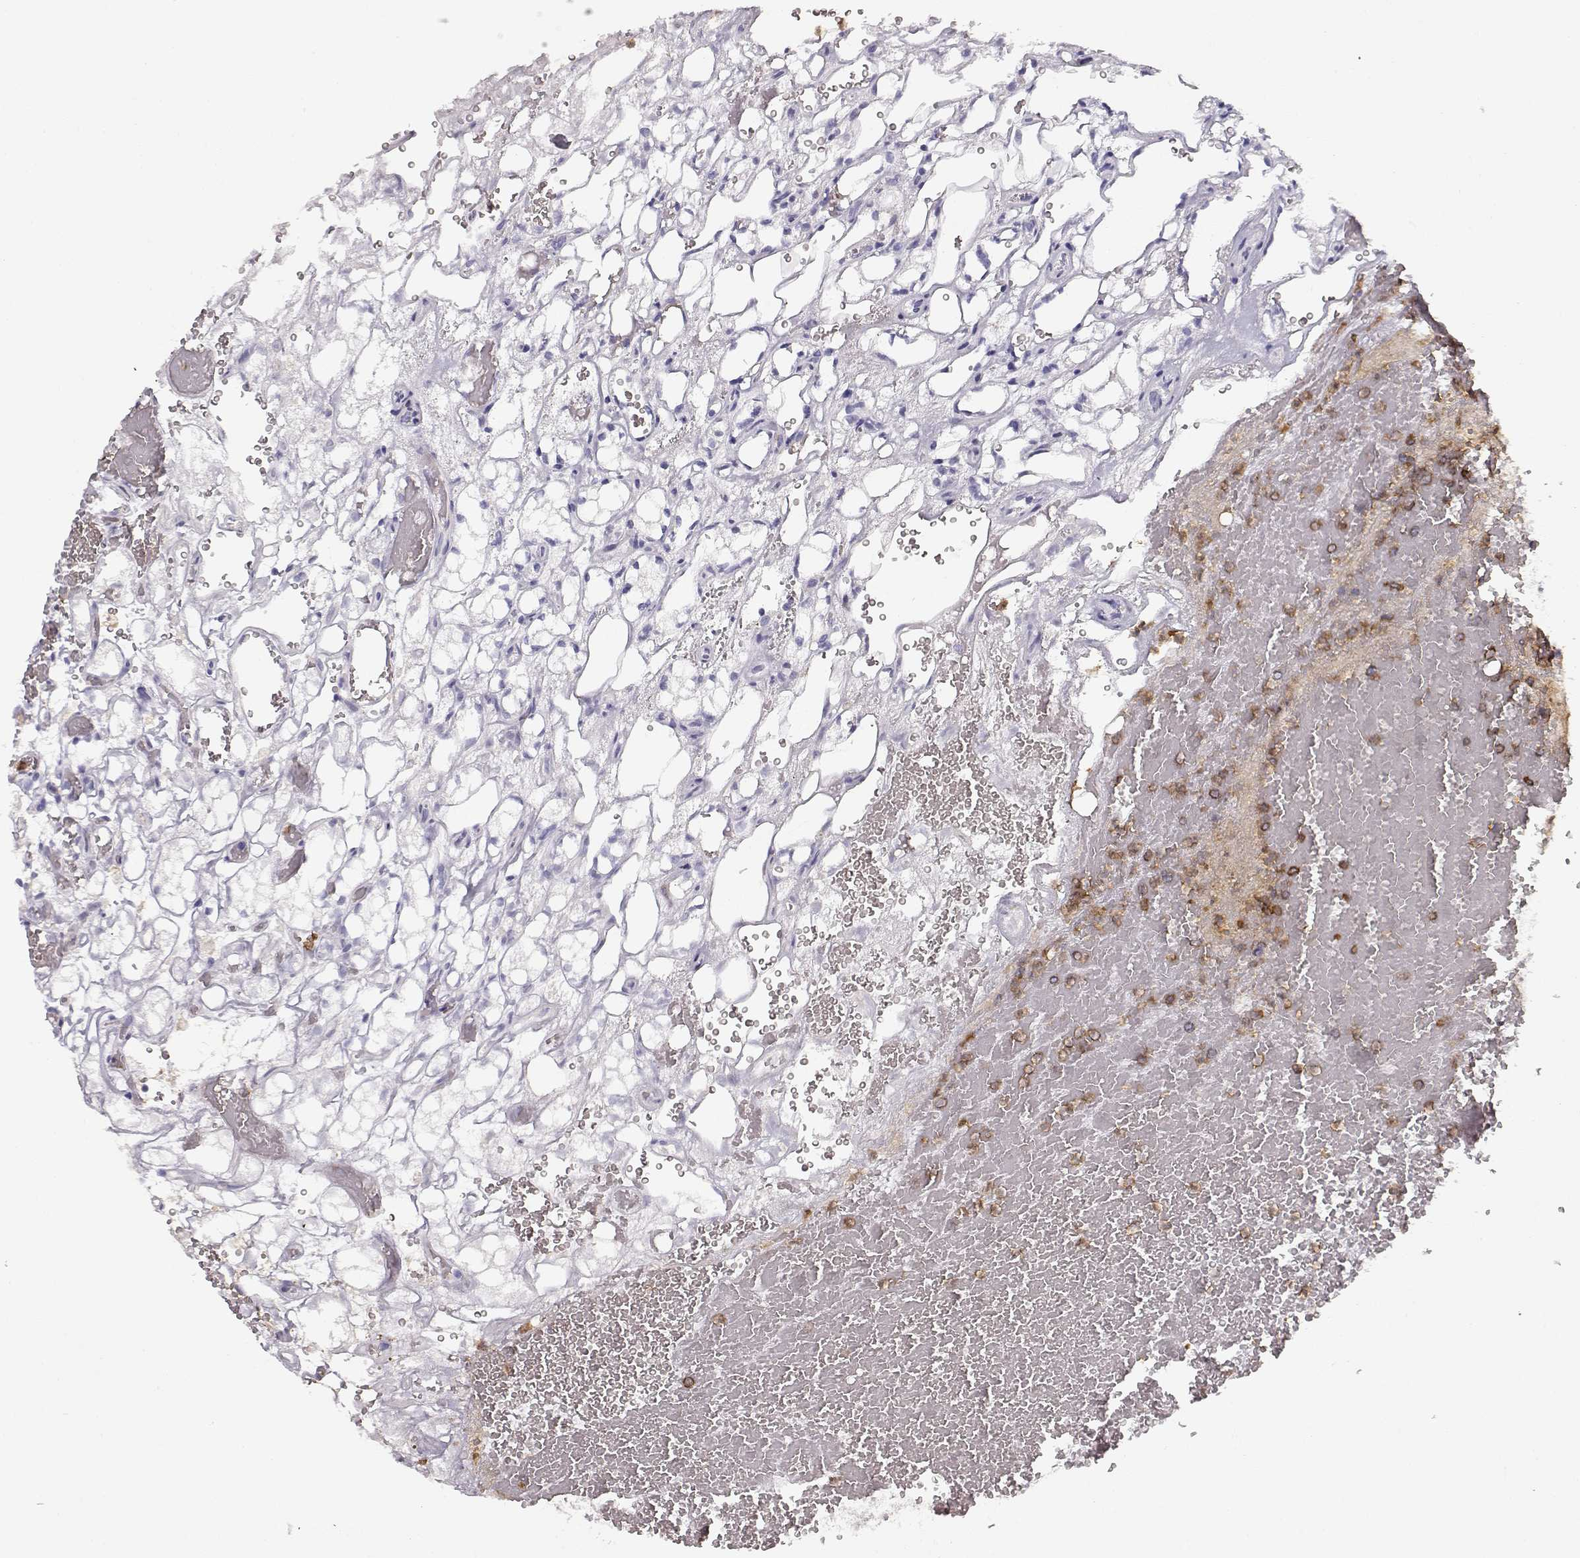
{"staining": {"intensity": "negative", "quantity": "none", "location": "none"}, "tissue": "renal cancer", "cell_type": "Tumor cells", "image_type": "cancer", "snomed": [{"axis": "morphology", "description": "Adenocarcinoma, NOS"}, {"axis": "topography", "description": "Kidney"}], "caption": "IHC photomicrograph of renal adenocarcinoma stained for a protein (brown), which reveals no expression in tumor cells. (DAB (3,3'-diaminobenzidine) IHC, high magnification).", "gene": "VAV1", "patient": {"sex": "female", "age": 69}}